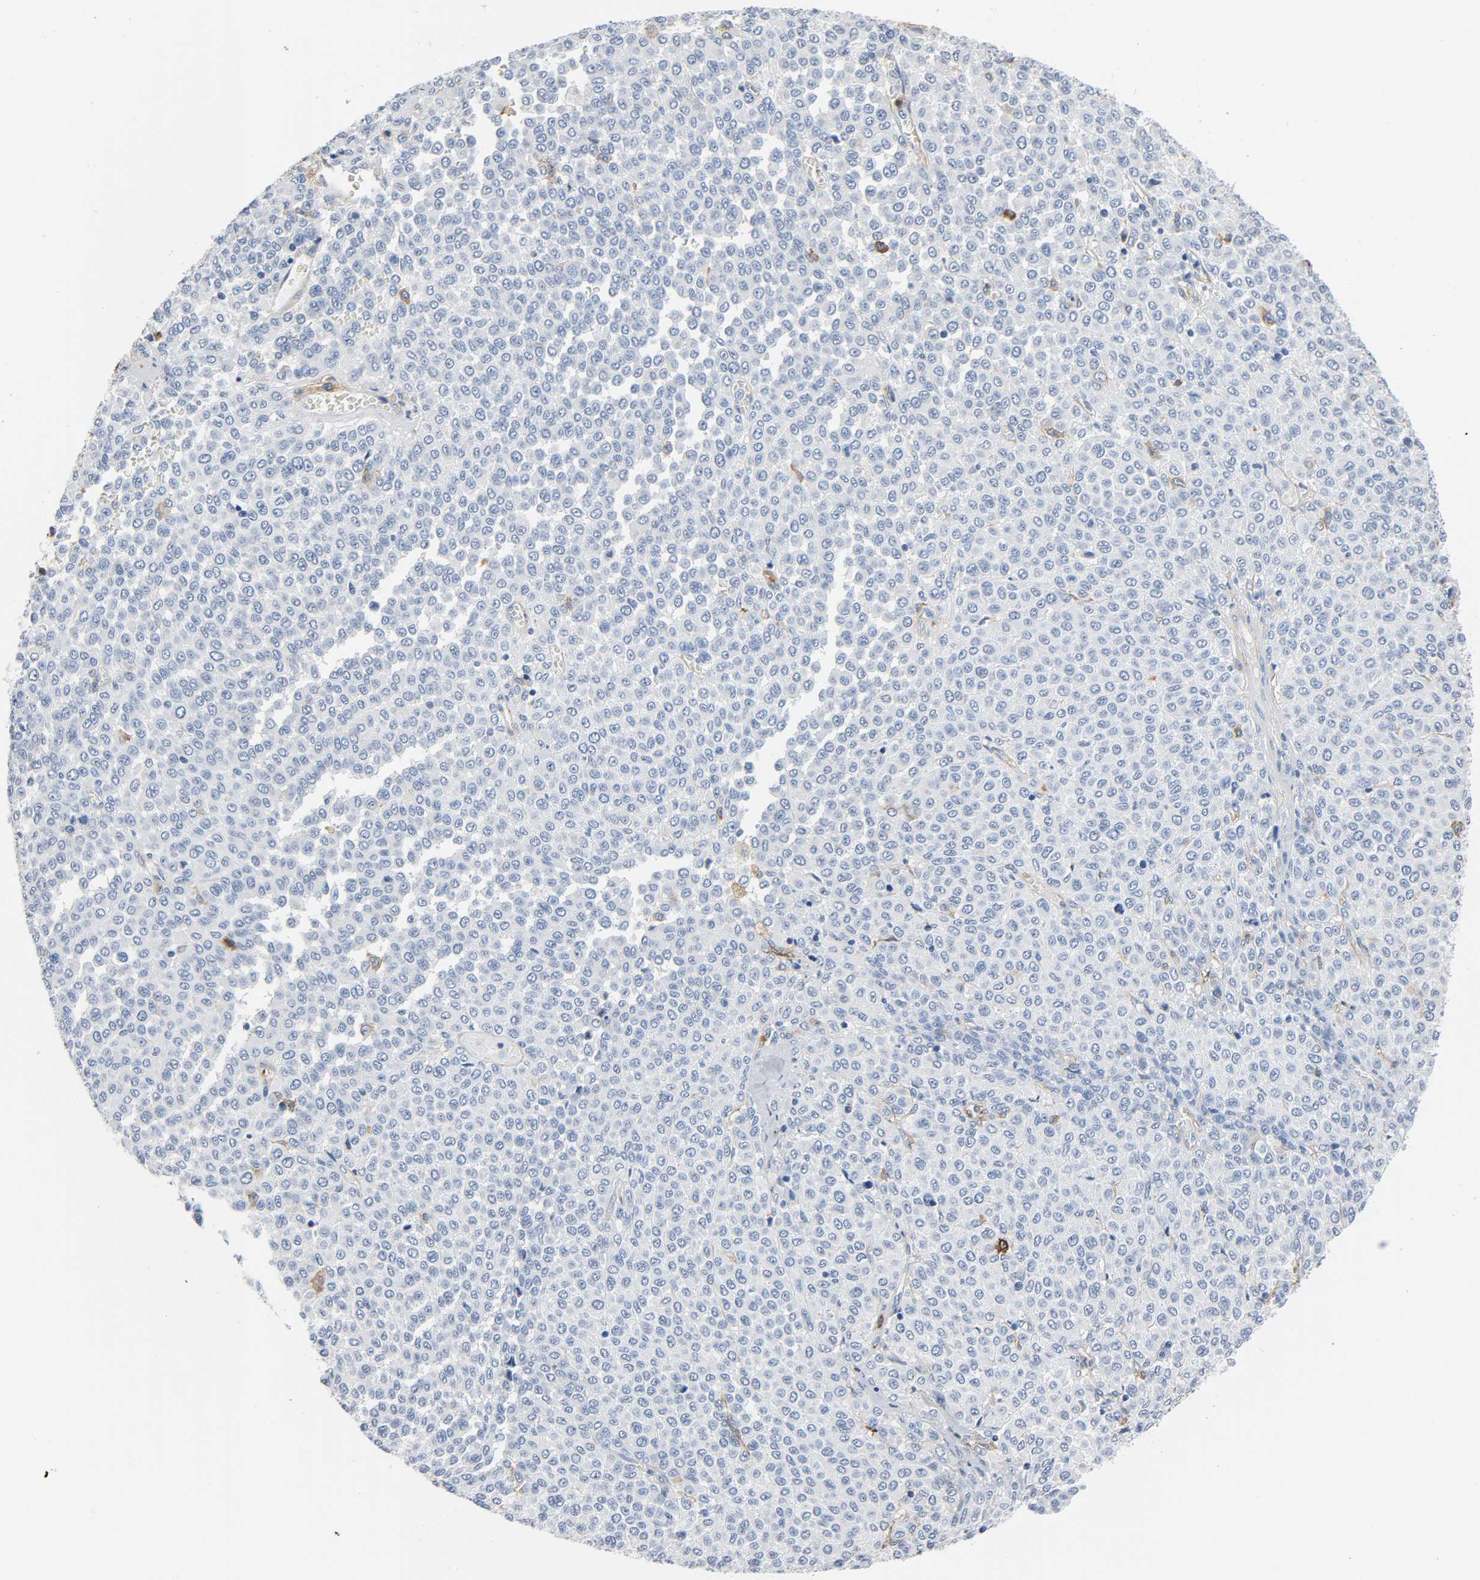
{"staining": {"intensity": "negative", "quantity": "none", "location": "none"}, "tissue": "melanoma", "cell_type": "Tumor cells", "image_type": "cancer", "snomed": [{"axis": "morphology", "description": "Malignant melanoma, Metastatic site"}, {"axis": "topography", "description": "Pancreas"}], "caption": "Immunohistochemistry of human melanoma exhibits no staining in tumor cells.", "gene": "ANPEP", "patient": {"sex": "female", "age": 30}}